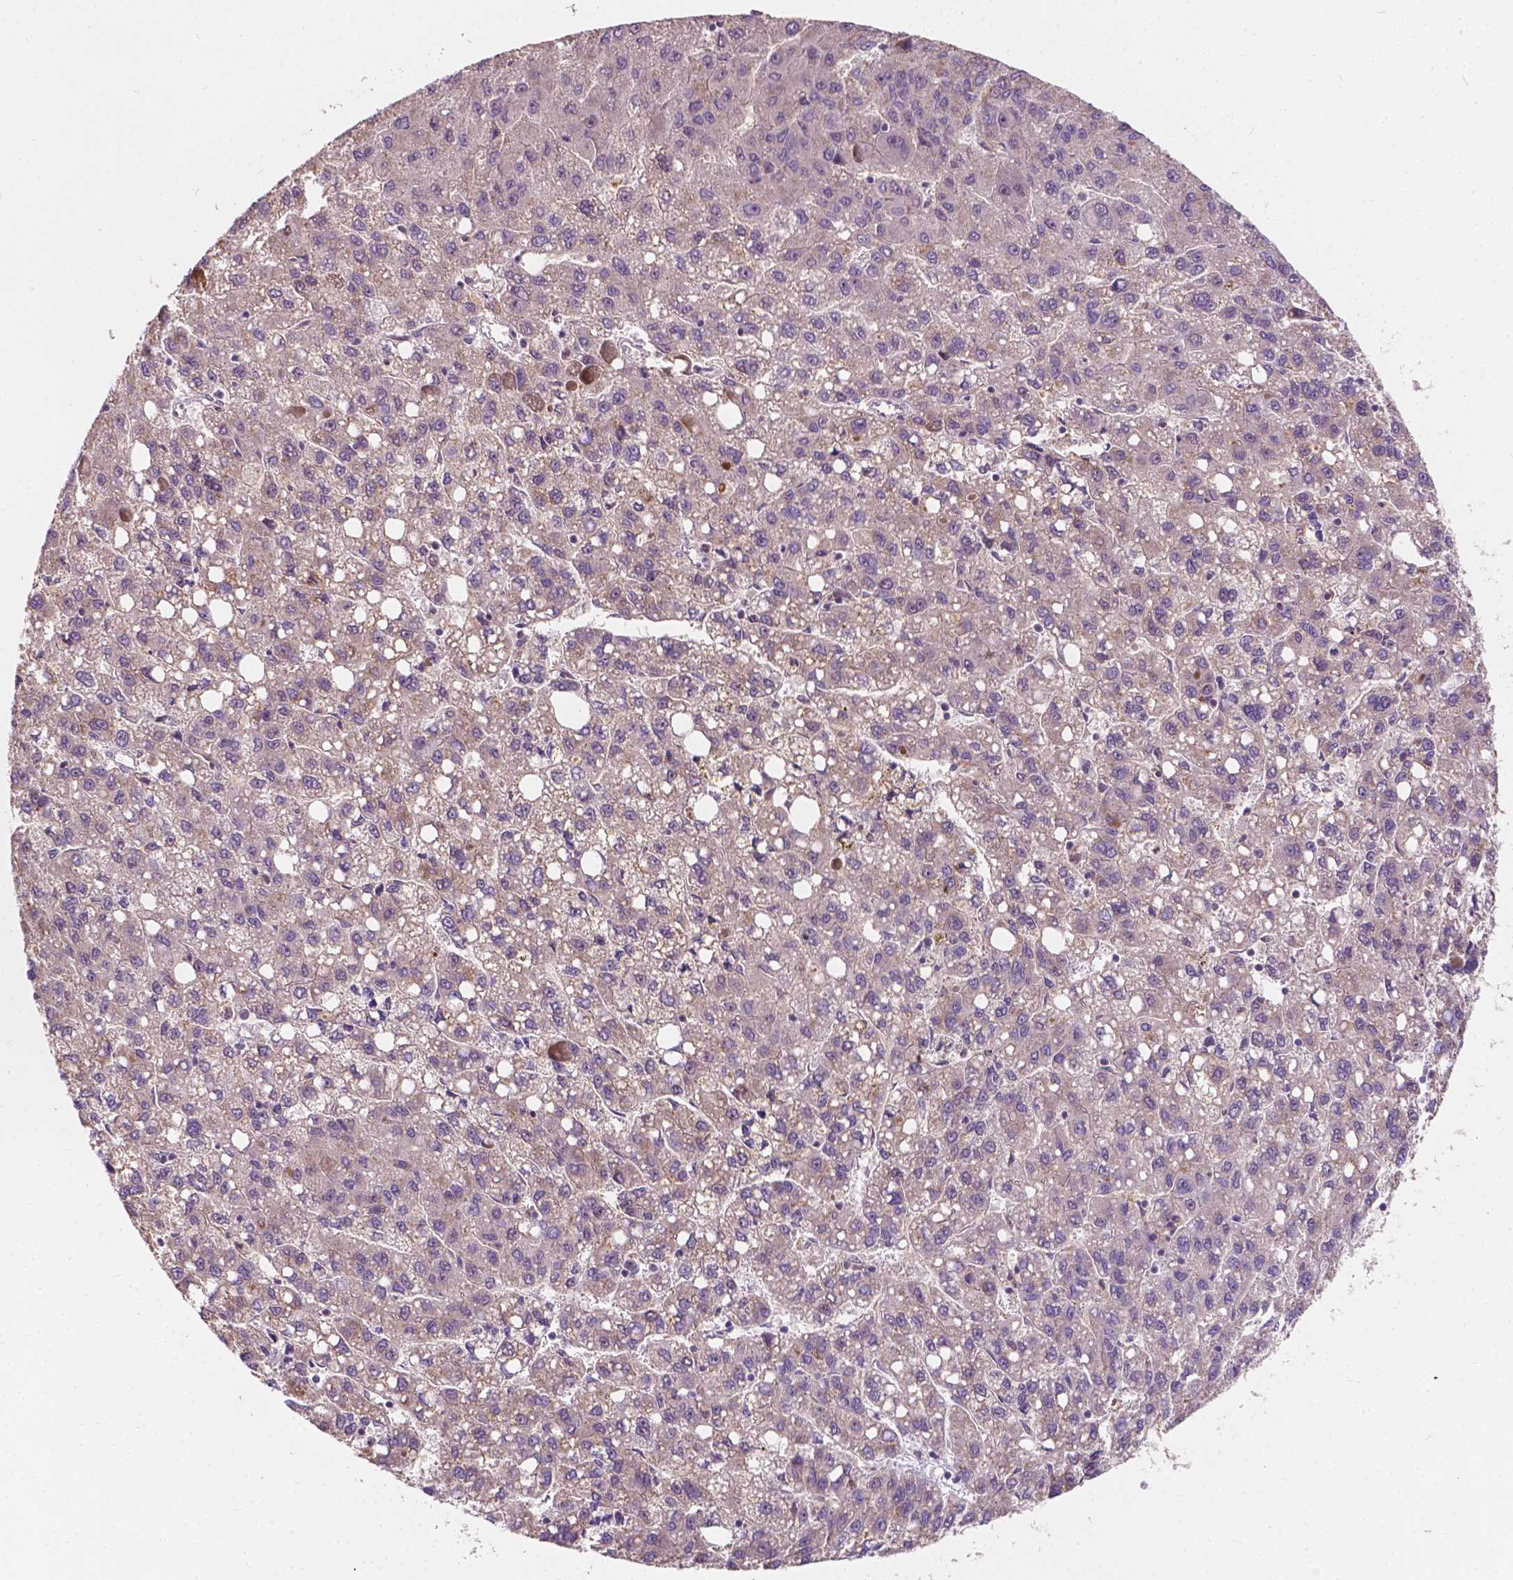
{"staining": {"intensity": "negative", "quantity": "none", "location": "none"}, "tissue": "liver cancer", "cell_type": "Tumor cells", "image_type": "cancer", "snomed": [{"axis": "morphology", "description": "Carcinoma, Hepatocellular, NOS"}, {"axis": "topography", "description": "Liver"}], "caption": "Tumor cells show no significant protein positivity in liver hepatocellular carcinoma. (IHC, brightfield microscopy, high magnification).", "gene": "DUSP16", "patient": {"sex": "female", "age": 82}}